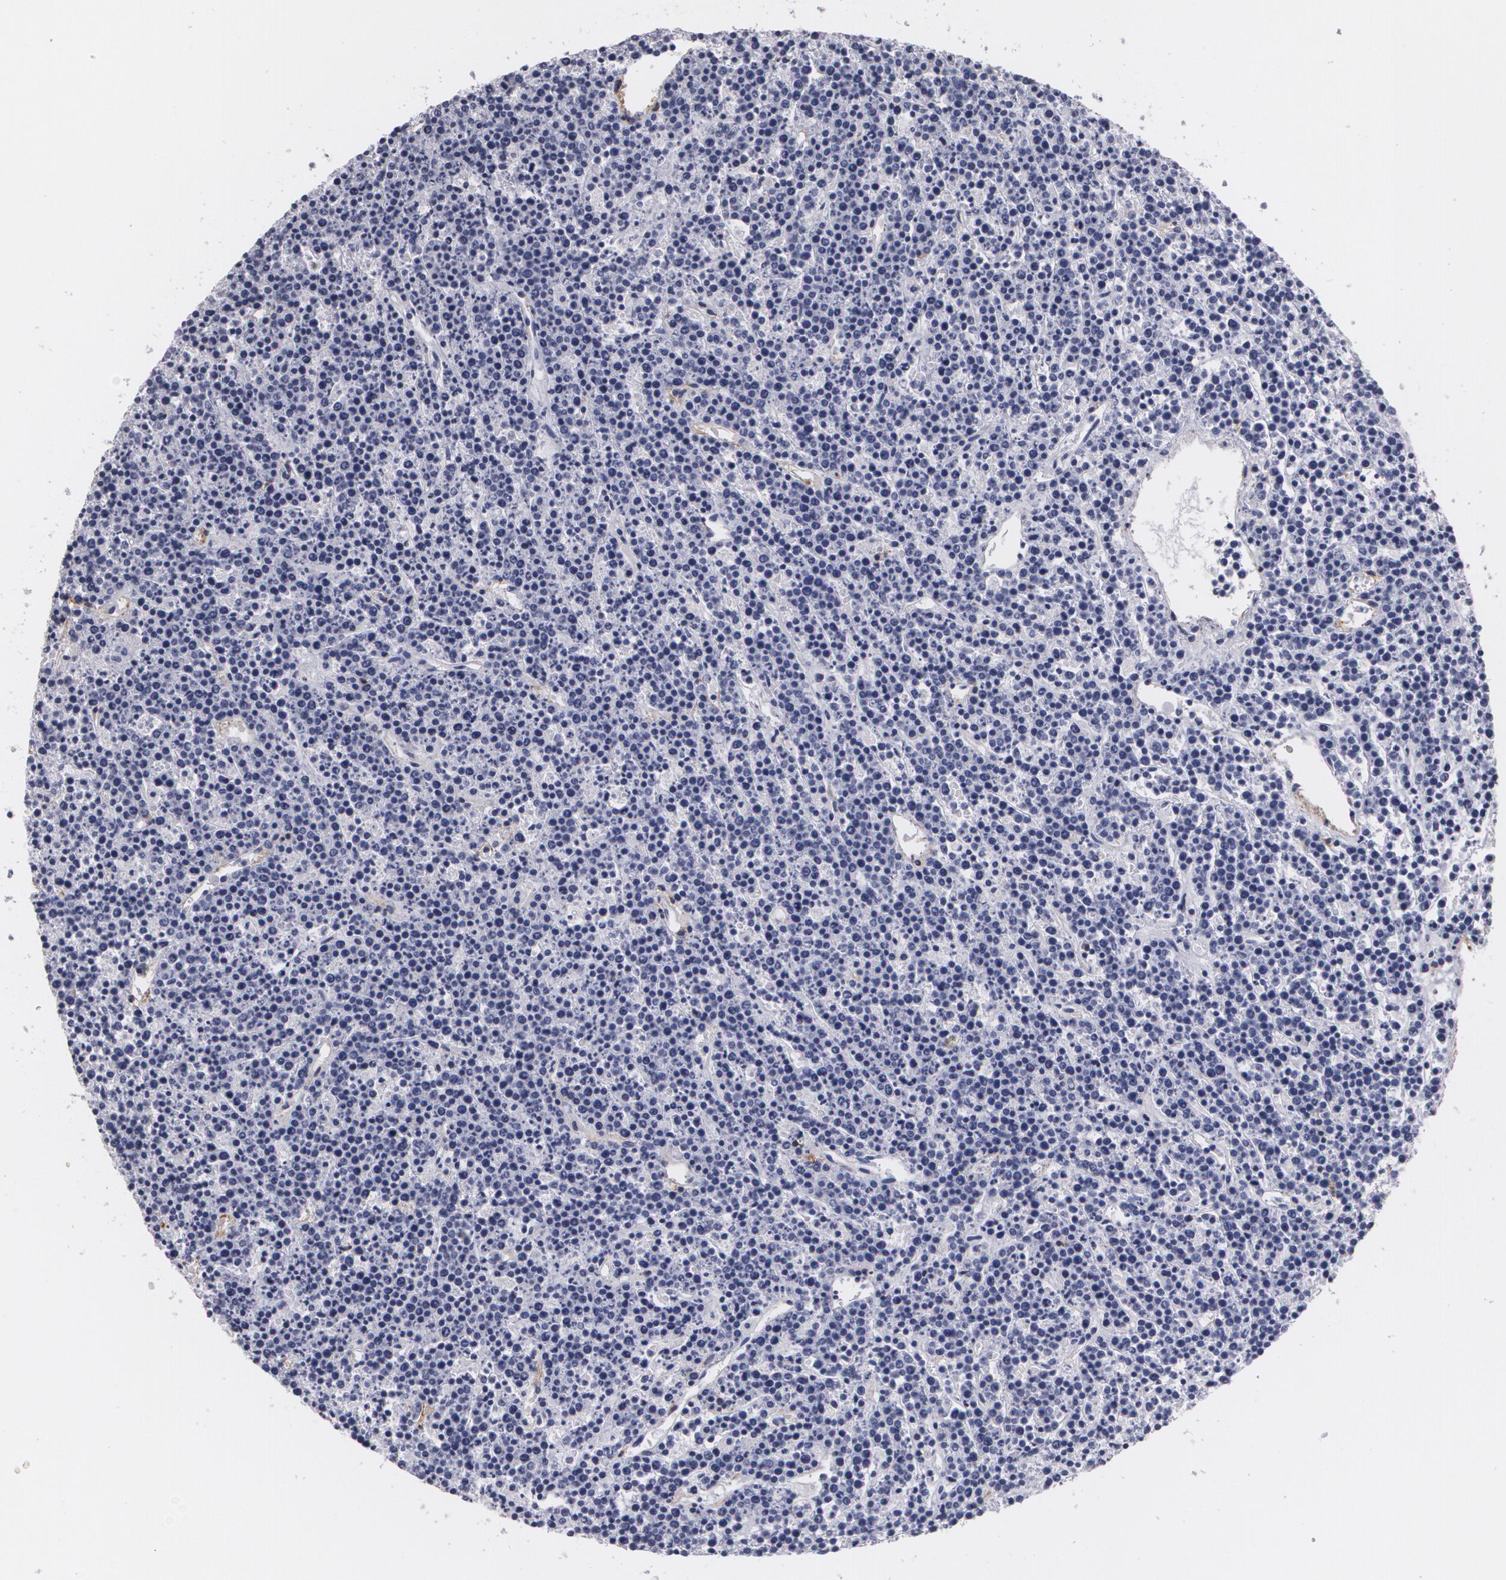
{"staining": {"intensity": "negative", "quantity": "none", "location": "none"}, "tissue": "lymphoma", "cell_type": "Tumor cells", "image_type": "cancer", "snomed": [{"axis": "morphology", "description": "Malignant lymphoma, non-Hodgkin's type, High grade"}, {"axis": "topography", "description": "Ovary"}], "caption": "Immunohistochemistry (IHC) of human malignant lymphoma, non-Hodgkin's type (high-grade) demonstrates no expression in tumor cells. (DAB IHC, high magnification).", "gene": "NGFR", "patient": {"sex": "female", "age": 56}}